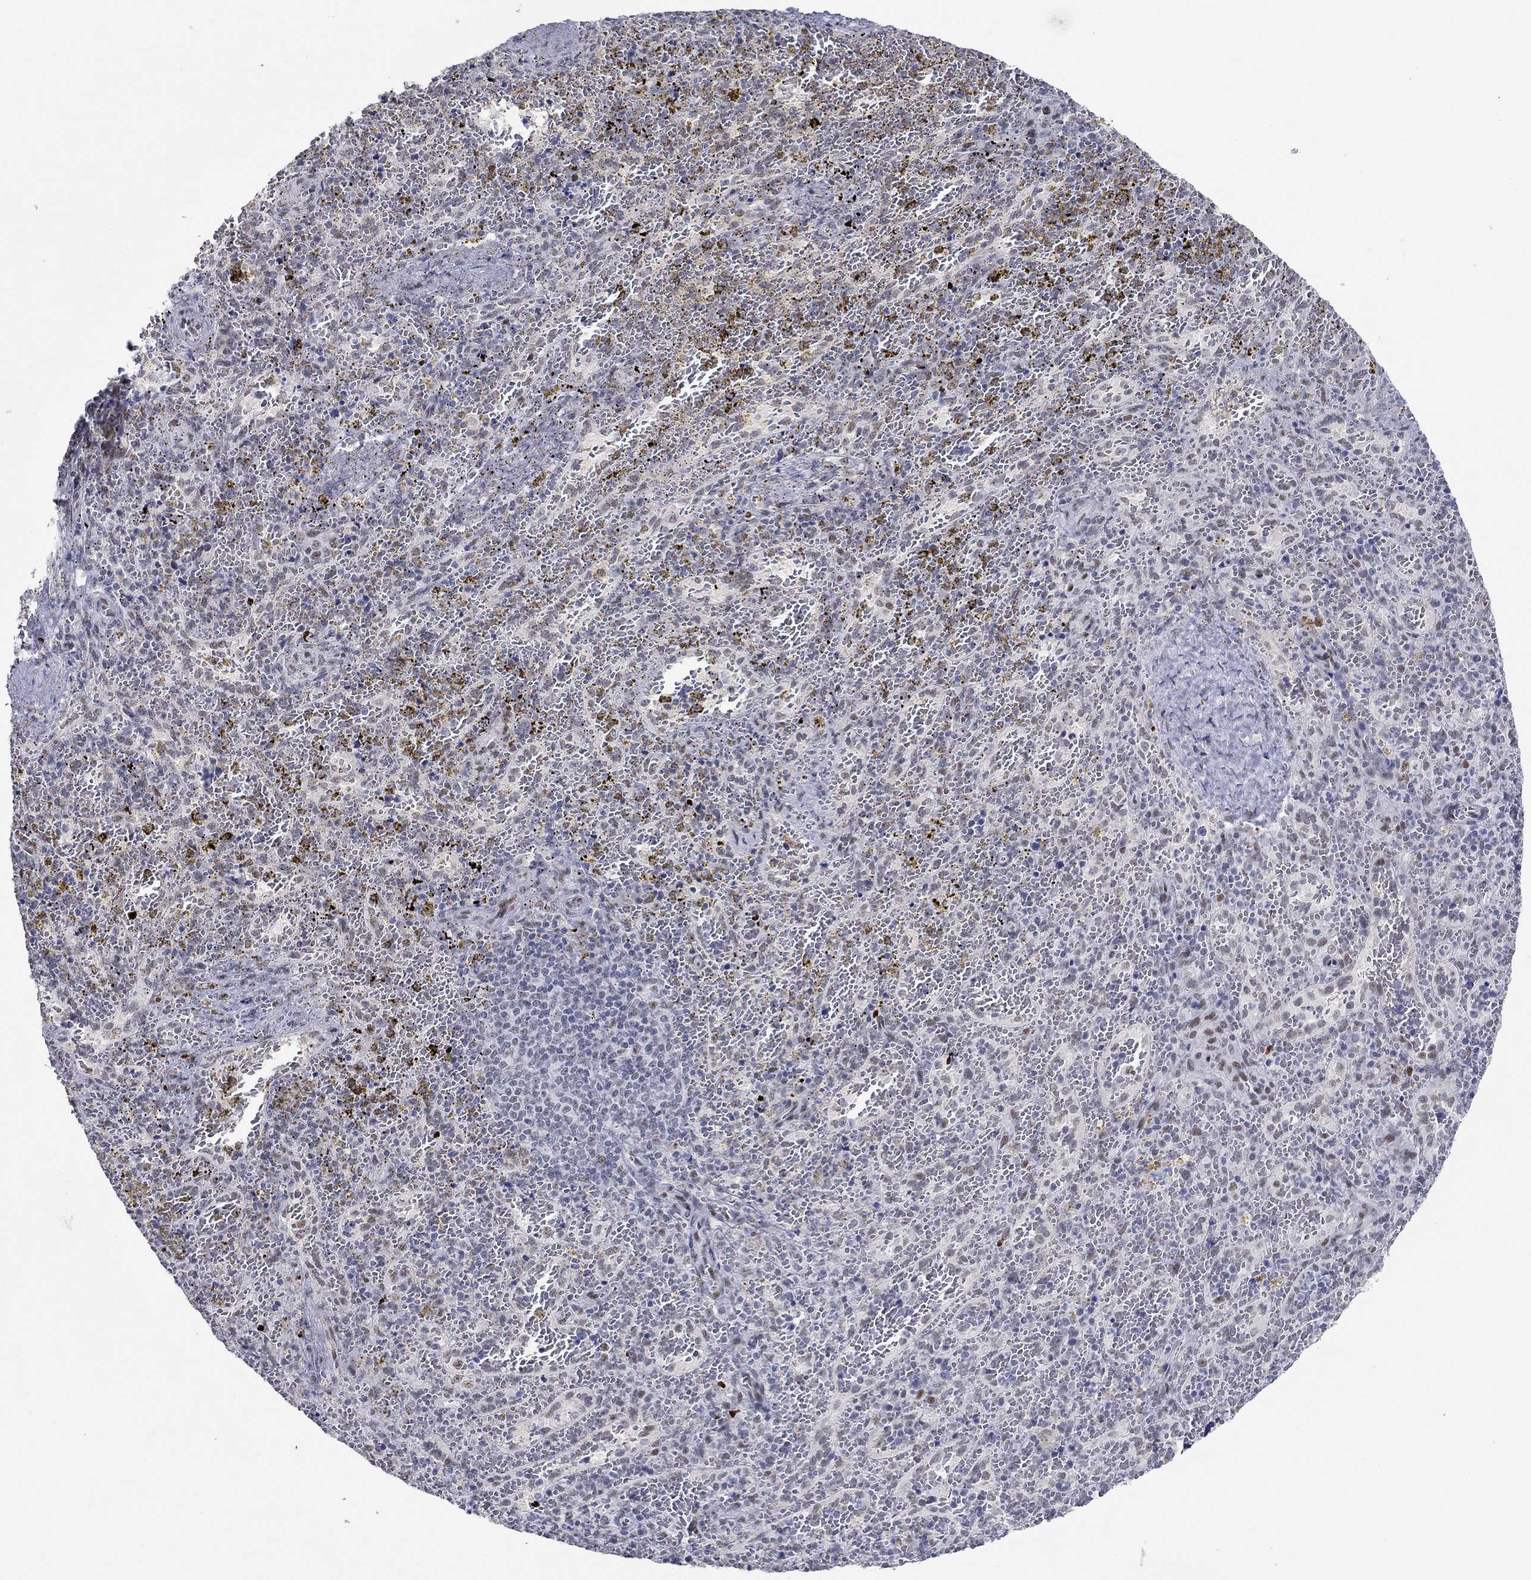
{"staining": {"intensity": "negative", "quantity": "none", "location": "none"}, "tissue": "spleen", "cell_type": "Cells in red pulp", "image_type": "normal", "snomed": [{"axis": "morphology", "description": "Normal tissue, NOS"}, {"axis": "topography", "description": "Spleen"}], "caption": "High magnification brightfield microscopy of benign spleen stained with DAB (3,3'-diaminobenzidine) (brown) and counterstained with hematoxylin (blue): cells in red pulp show no significant staining. (IHC, brightfield microscopy, high magnification).", "gene": "GATA2", "patient": {"sex": "female", "age": 50}}